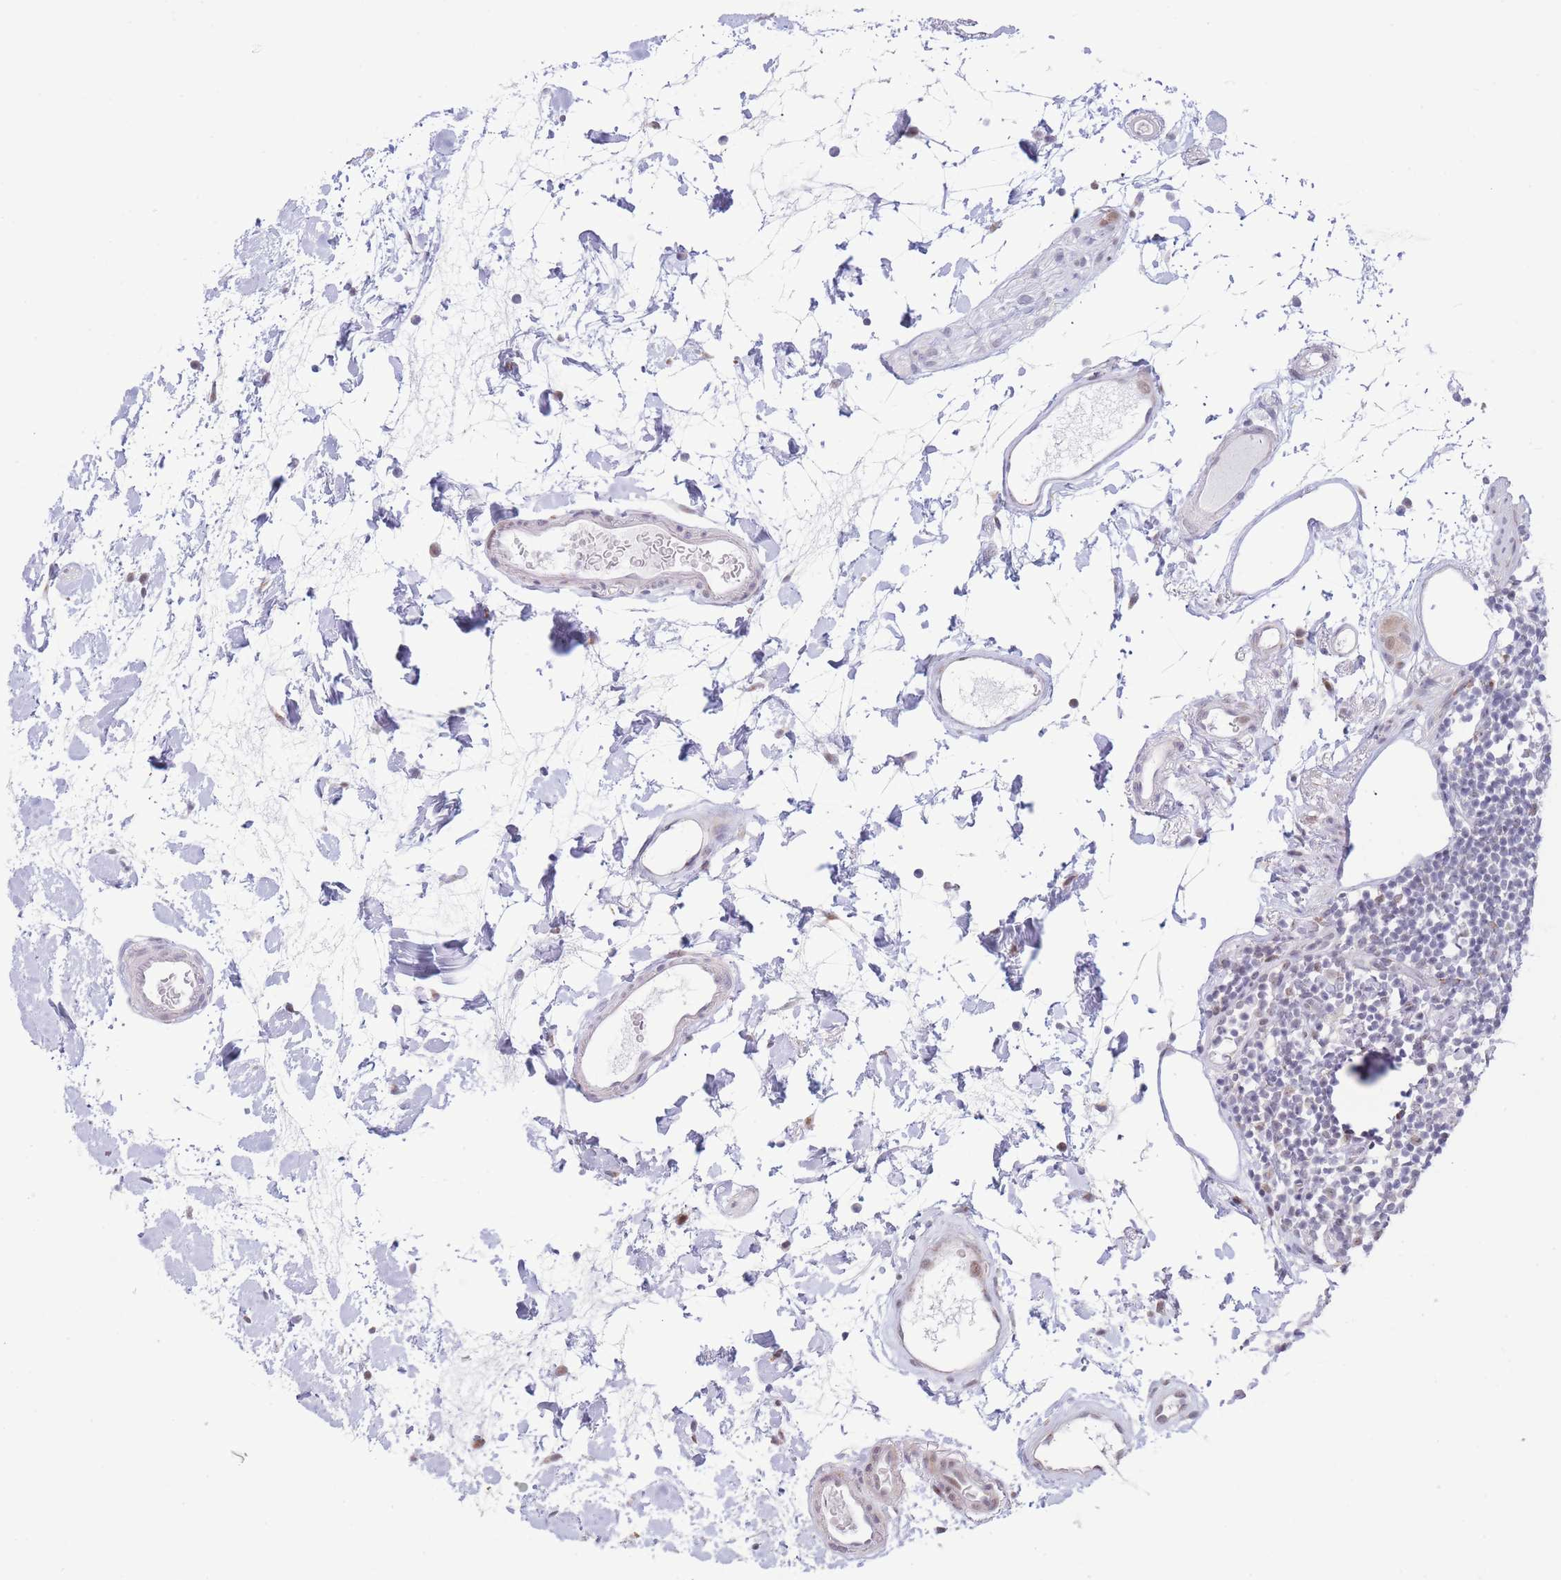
{"staining": {"intensity": "negative", "quantity": "none", "location": "none"}, "tissue": "colon", "cell_type": "Endothelial cells", "image_type": "normal", "snomed": [{"axis": "morphology", "description": "Normal tissue, NOS"}, {"axis": "topography", "description": "Colon"}], "caption": "Immunohistochemistry histopathology image of unremarkable colon stained for a protein (brown), which demonstrates no expression in endothelial cells. (DAB (3,3'-diaminobenzidine) immunohistochemistry visualized using brightfield microscopy, high magnification).", "gene": "INO80C", "patient": {"sex": "female", "age": 84}}